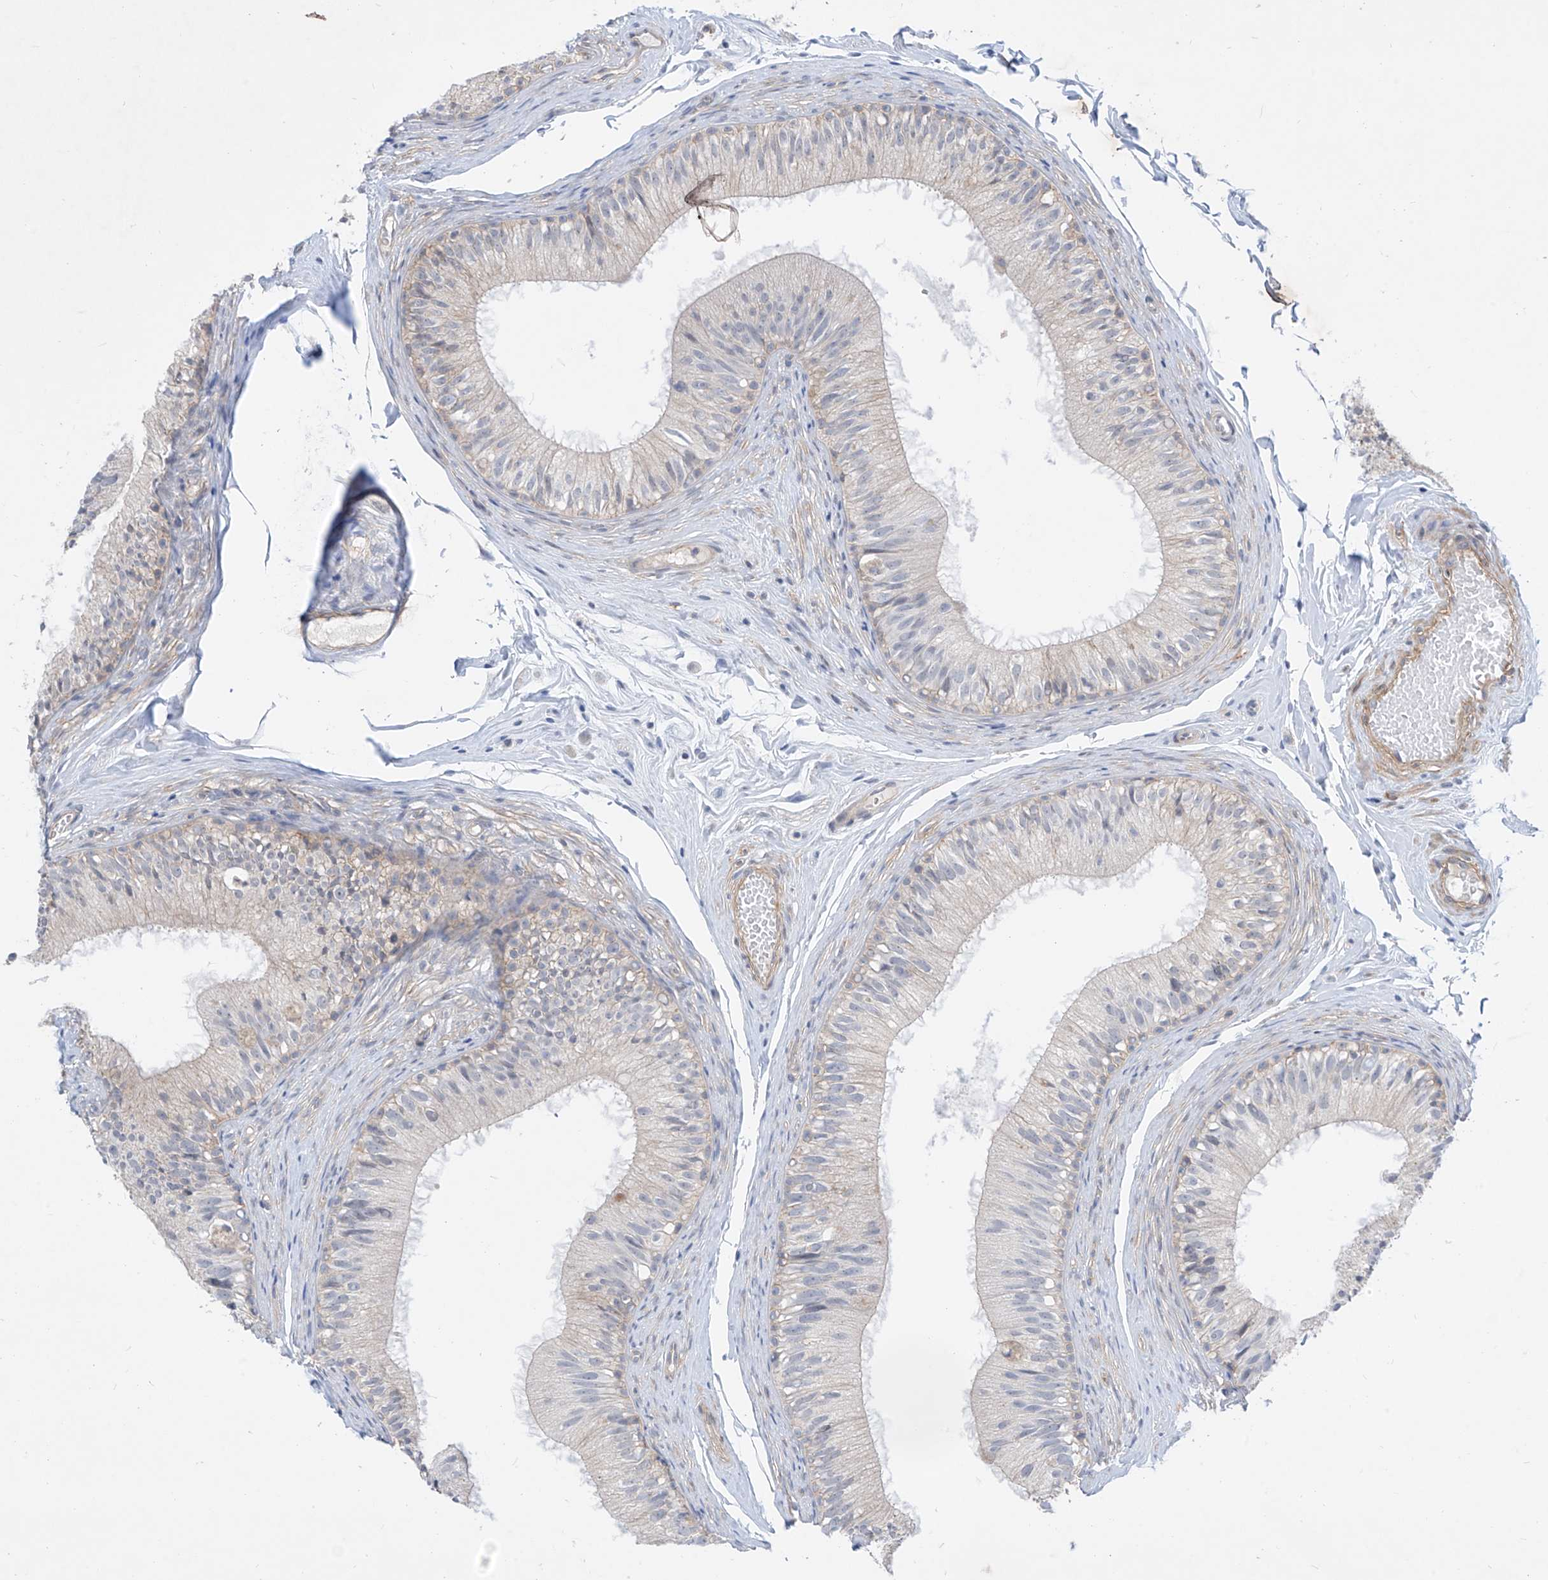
{"staining": {"intensity": "negative", "quantity": "none", "location": "none"}, "tissue": "epididymis", "cell_type": "Glandular cells", "image_type": "normal", "snomed": [{"axis": "morphology", "description": "Normal tissue, NOS"}, {"axis": "morphology", "description": "Seminoma in situ"}, {"axis": "topography", "description": "Testis"}, {"axis": "topography", "description": "Epididymis"}], "caption": "Immunohistochemistry (IHC) photomicrograph of normal epididymis: epididymis stained with DAB demonstrates no significant protein positivity in glandular cells.", "gene": "ABLIM2", "patient": {"sex": "male", "age": 28}}